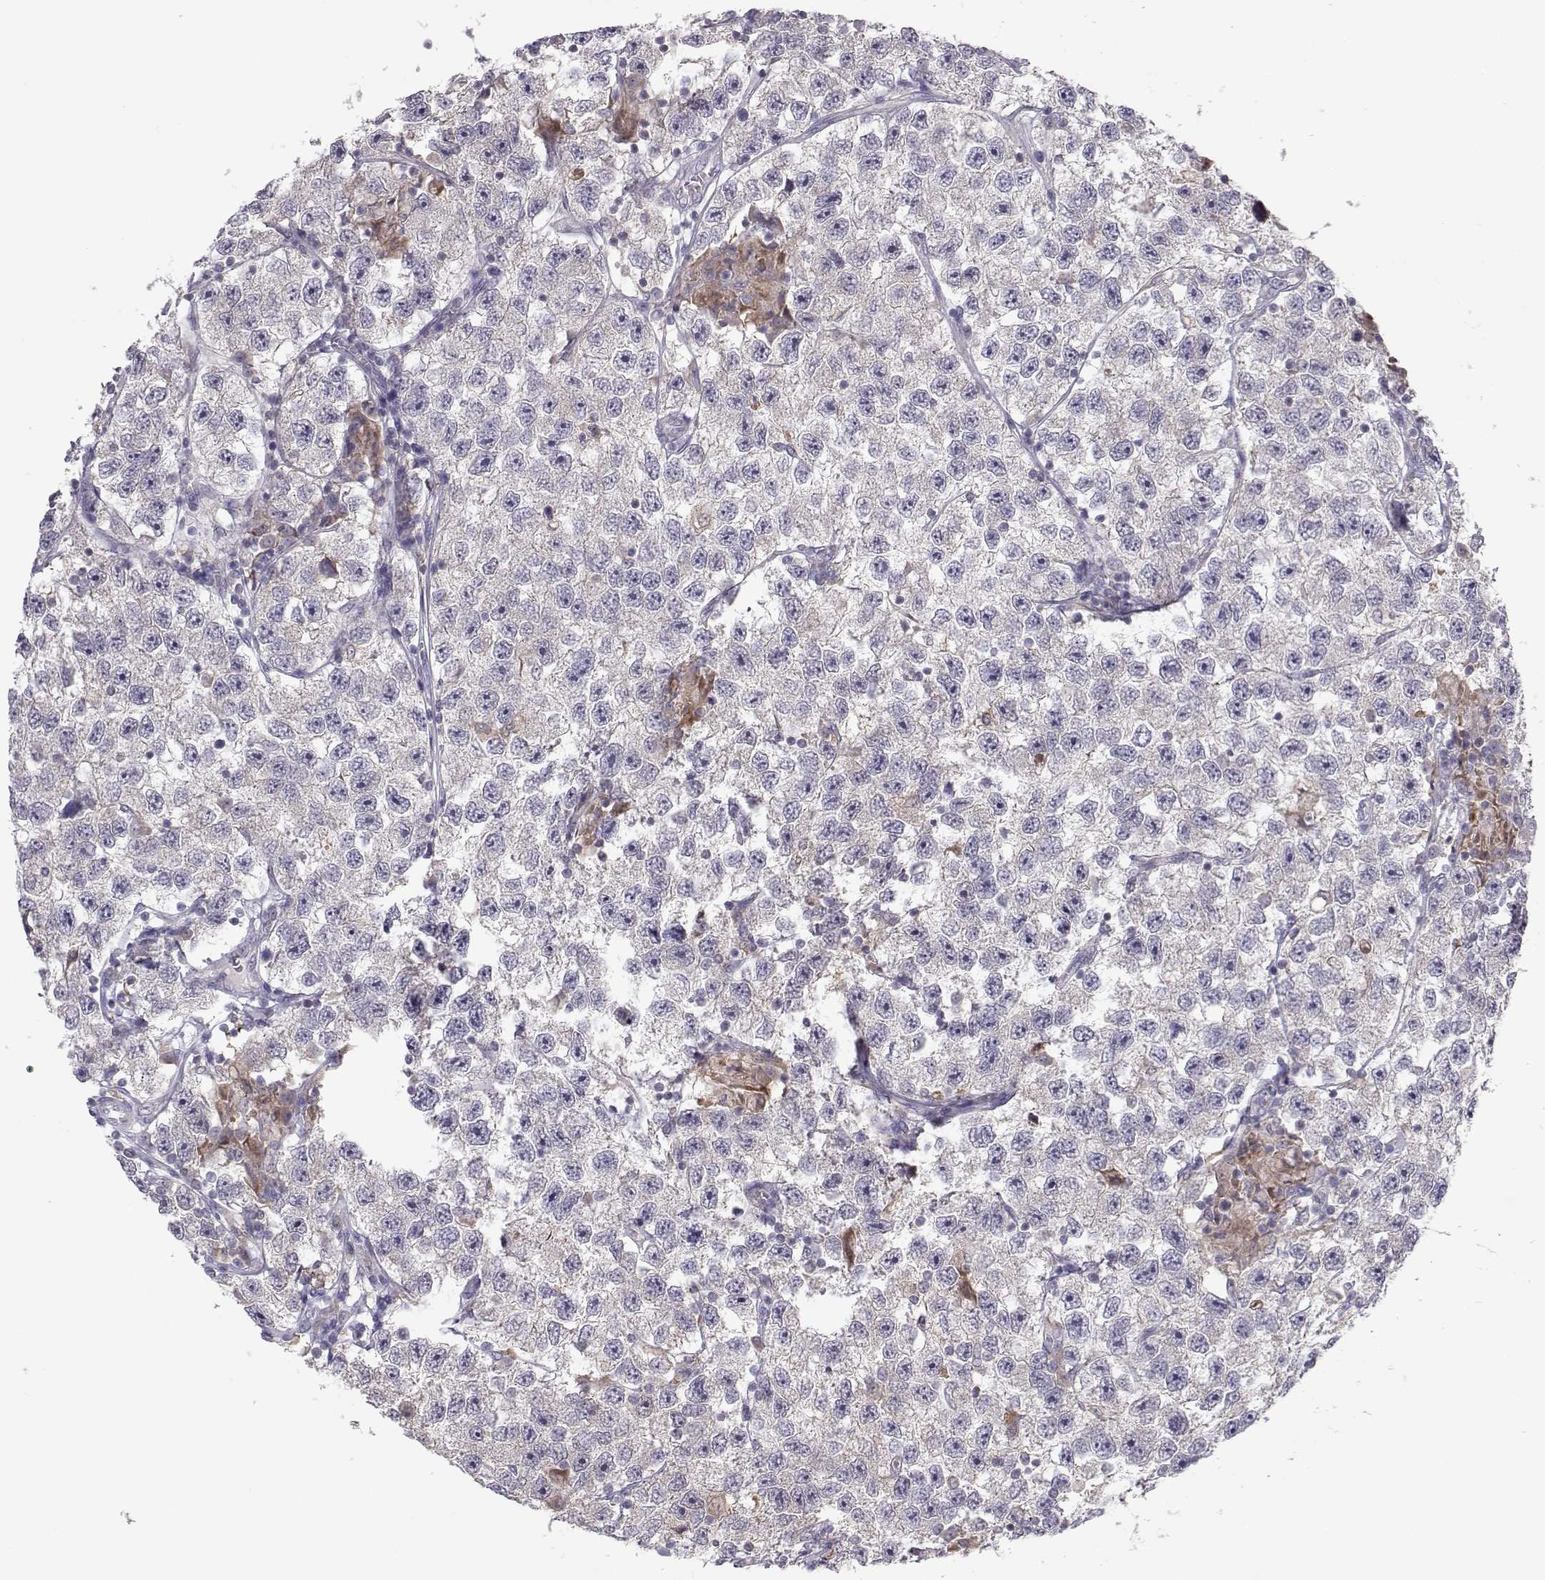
{"staining": {"intensity": "negative", "quantity": "none", "location": "none"}, "tissue": "testis cancer", "cell_type": "Tumor cells", "image_type": "cancer", "snomed": [{"axis": "morphology", "description": "Seminoma, NOS"}, {"axis": "topography", "description": "Testis"}], "caption": "Tumor cells show no significant protein staining in testis cancer. (DAB (3,3'-diaminobenzidine) immunohistochemistry (IHC), high magnification).", "gene": "NPVF", "patient": {"sex": "male", "age": 26}}